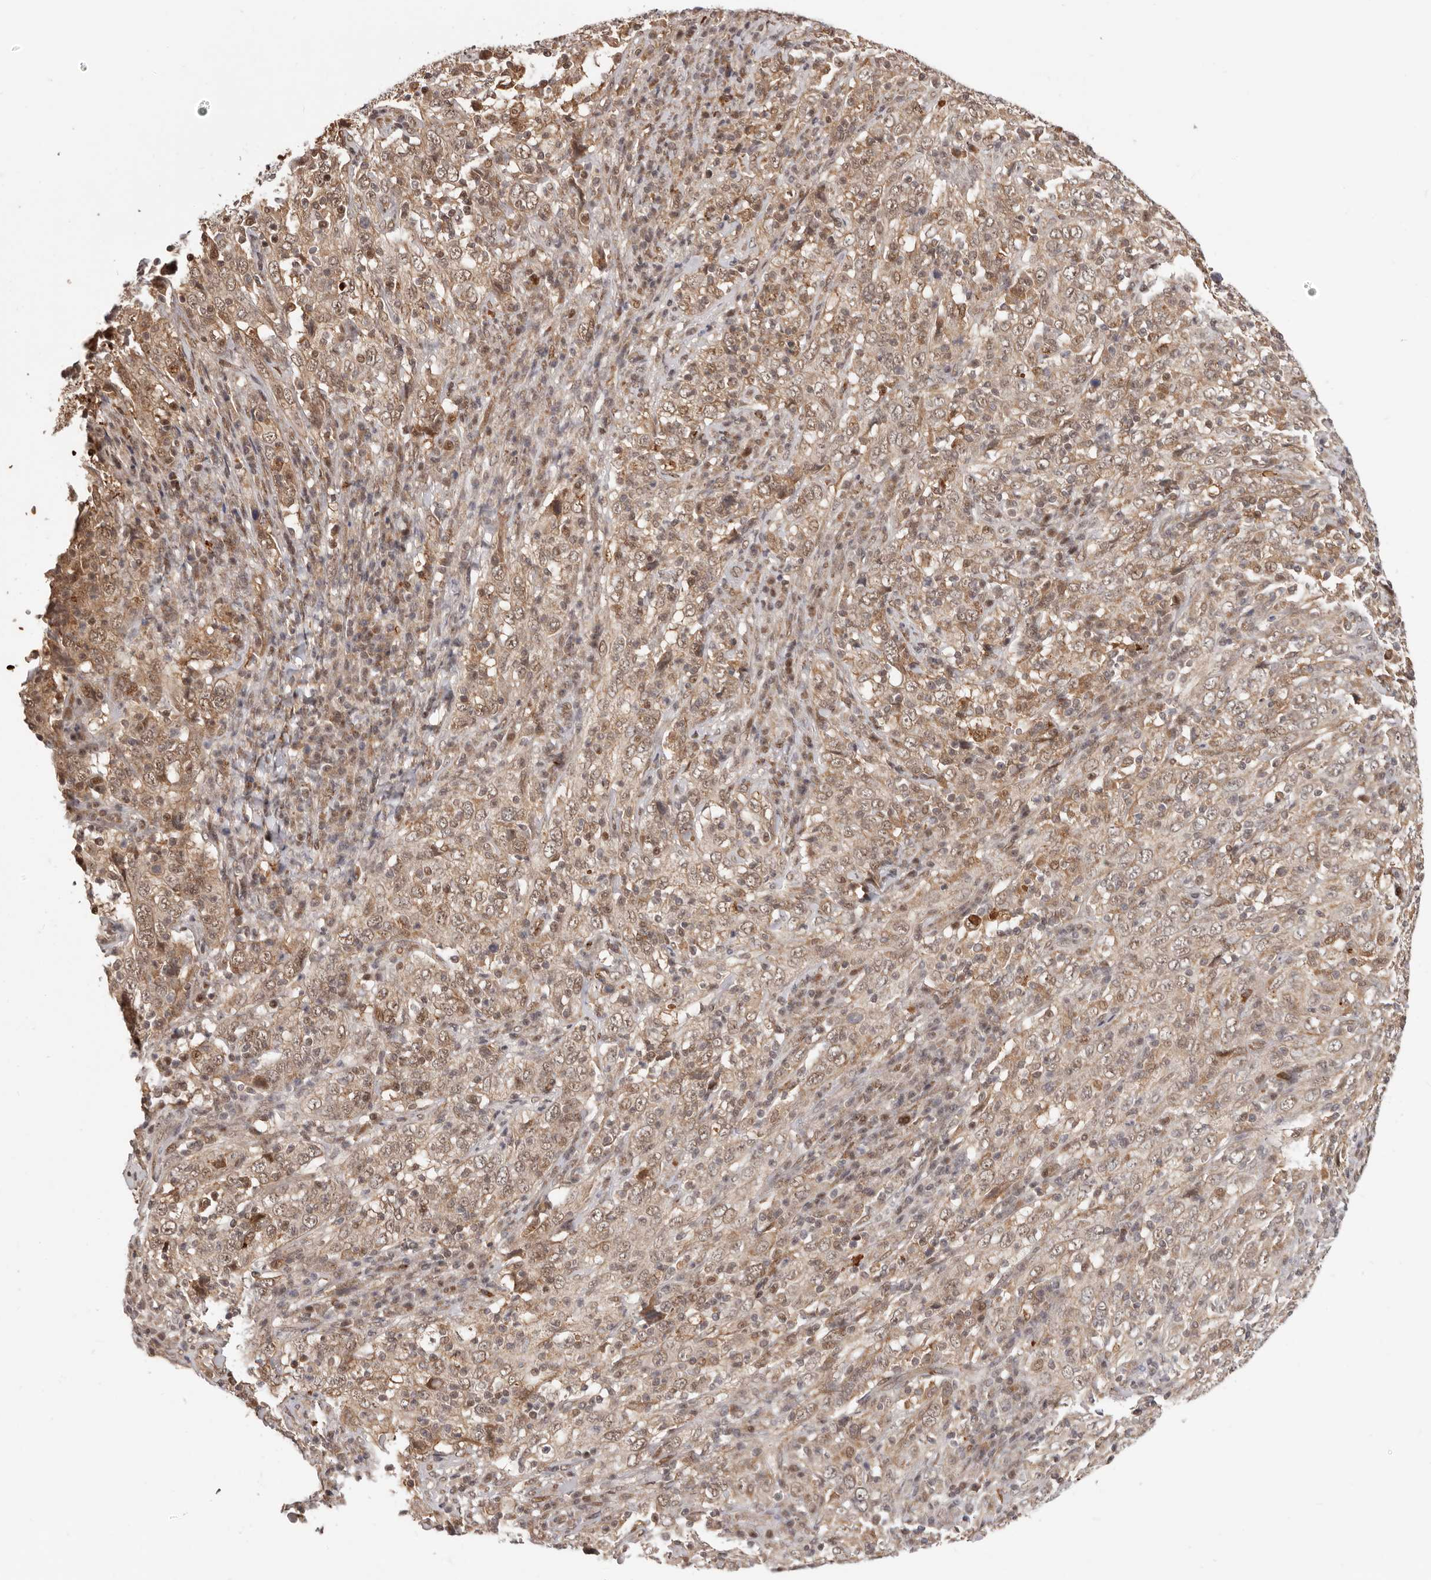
{"staining": {"intensity": "weak", "quantity": ">75%", "location": "cytoplasmic/membranous,nuclear"}, "tissue": "cervical cancer", "cell_type": "Tumor cells", "image_type": "cancer", "snomed": [{"axis": "morphology", "description": "Squamous cell carcinoma, NOS"}, {"axis": "topography", "description": "Cervix"}], "caption": "High-power microscopy captured an IHC image of cervical cancer, revealing weak cytoplasmic/membranous and nuclear staining in approximately >75% of tumor cells. (DAB = brown stain, brightfield microscopy at high magnification).", "gene": "NCOA3", "patient": {"sex": "female", "age": 46}}